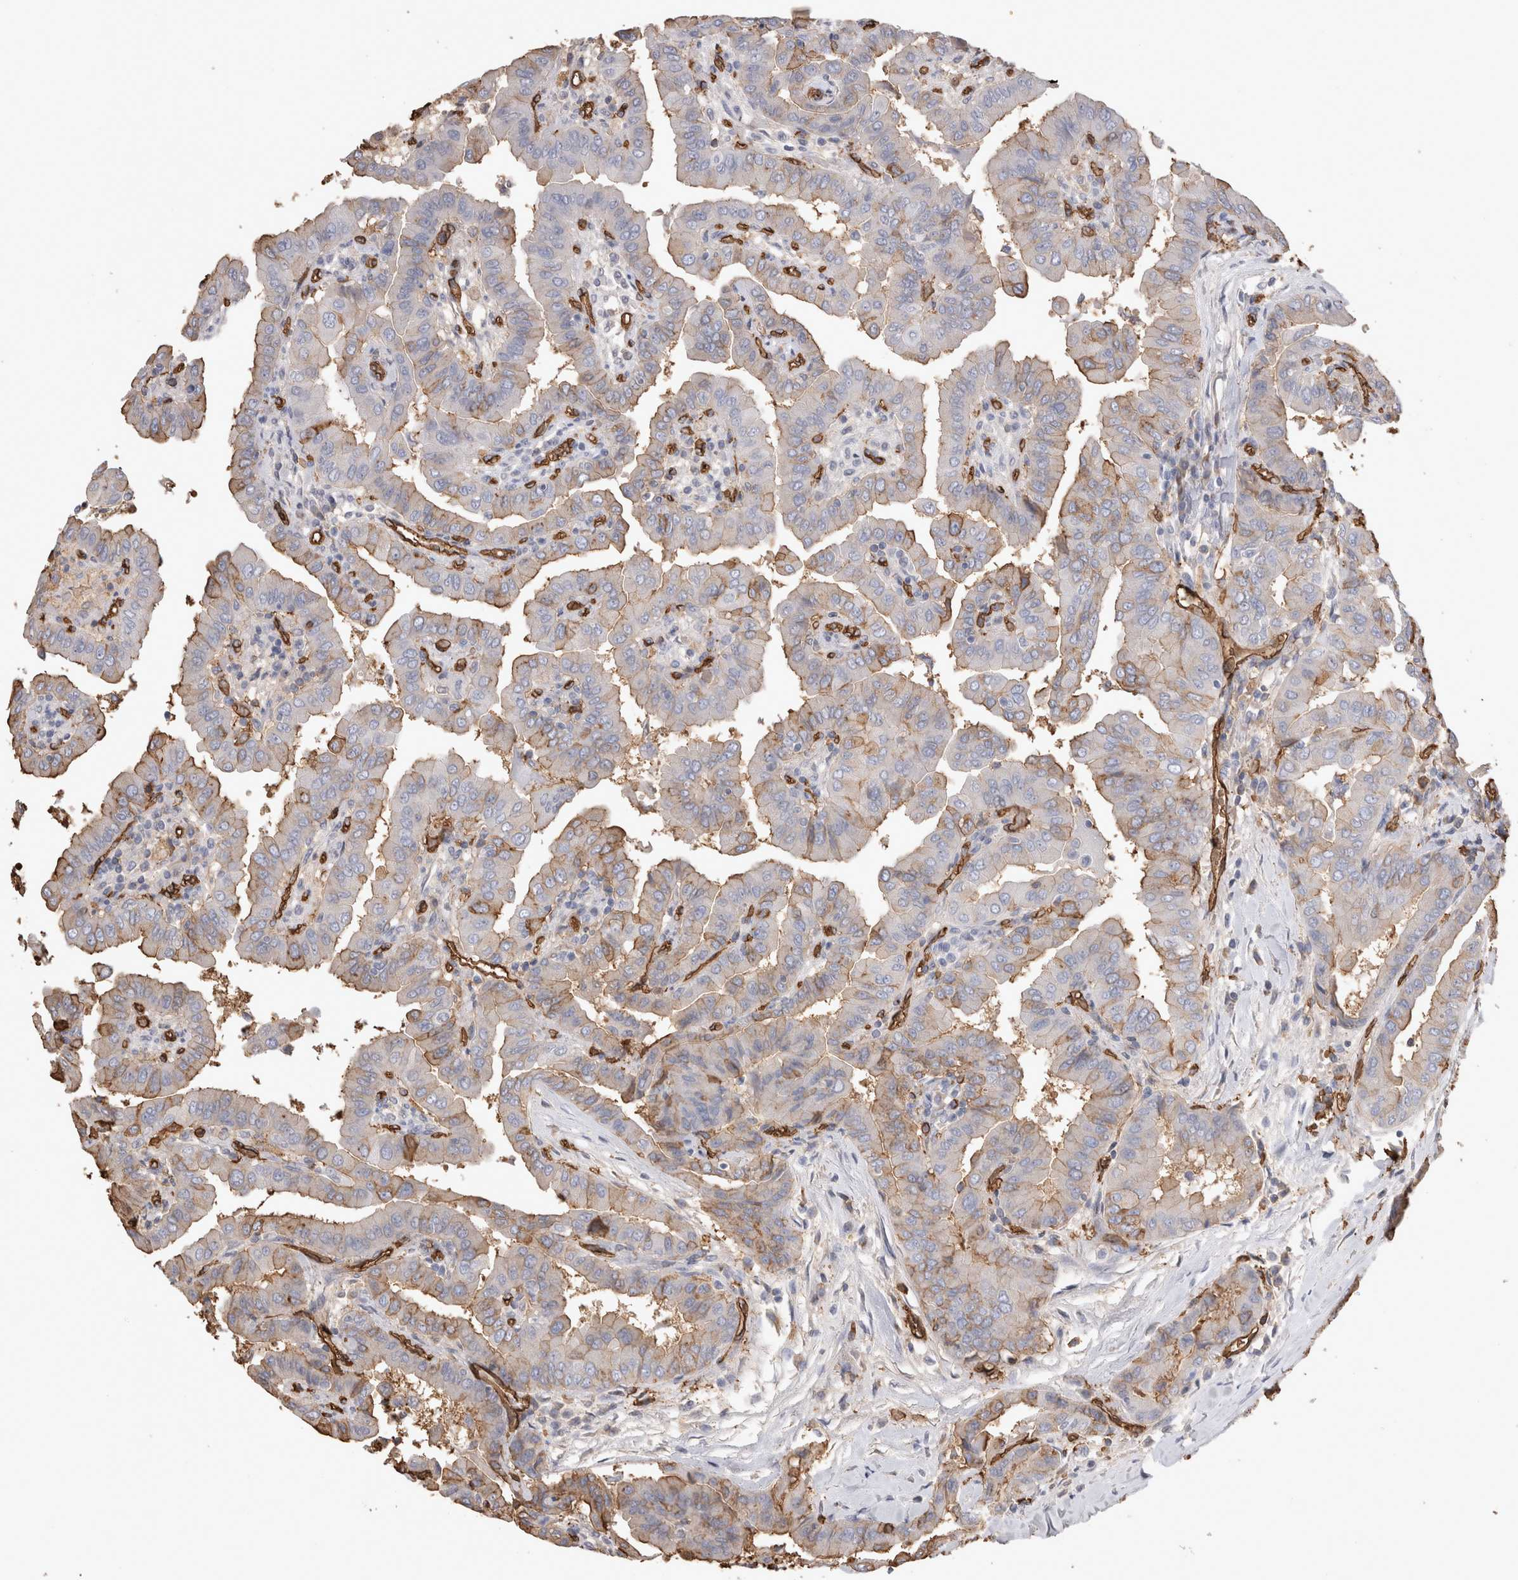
{"staining": {"intensity": "weak", "quantity": "<25%", "location": "cytoplasmic/membranous"}, "tissue": "thyroid cancer", "cell_type": "Tumor cells", "image_type": "cancer", "snomed": [{"axis": "morphology", "description": "Papillary adenocarcinoma, NOS"}, {"axis": "topography", "description": "Thyroid gland"}], "caption": "Tumor cells are negative for brown protein staining in thyroid cancer. Nuclei are stained in blue.", "gene": "IL17RC", "patient": {"sex": "male", "age": 33}}